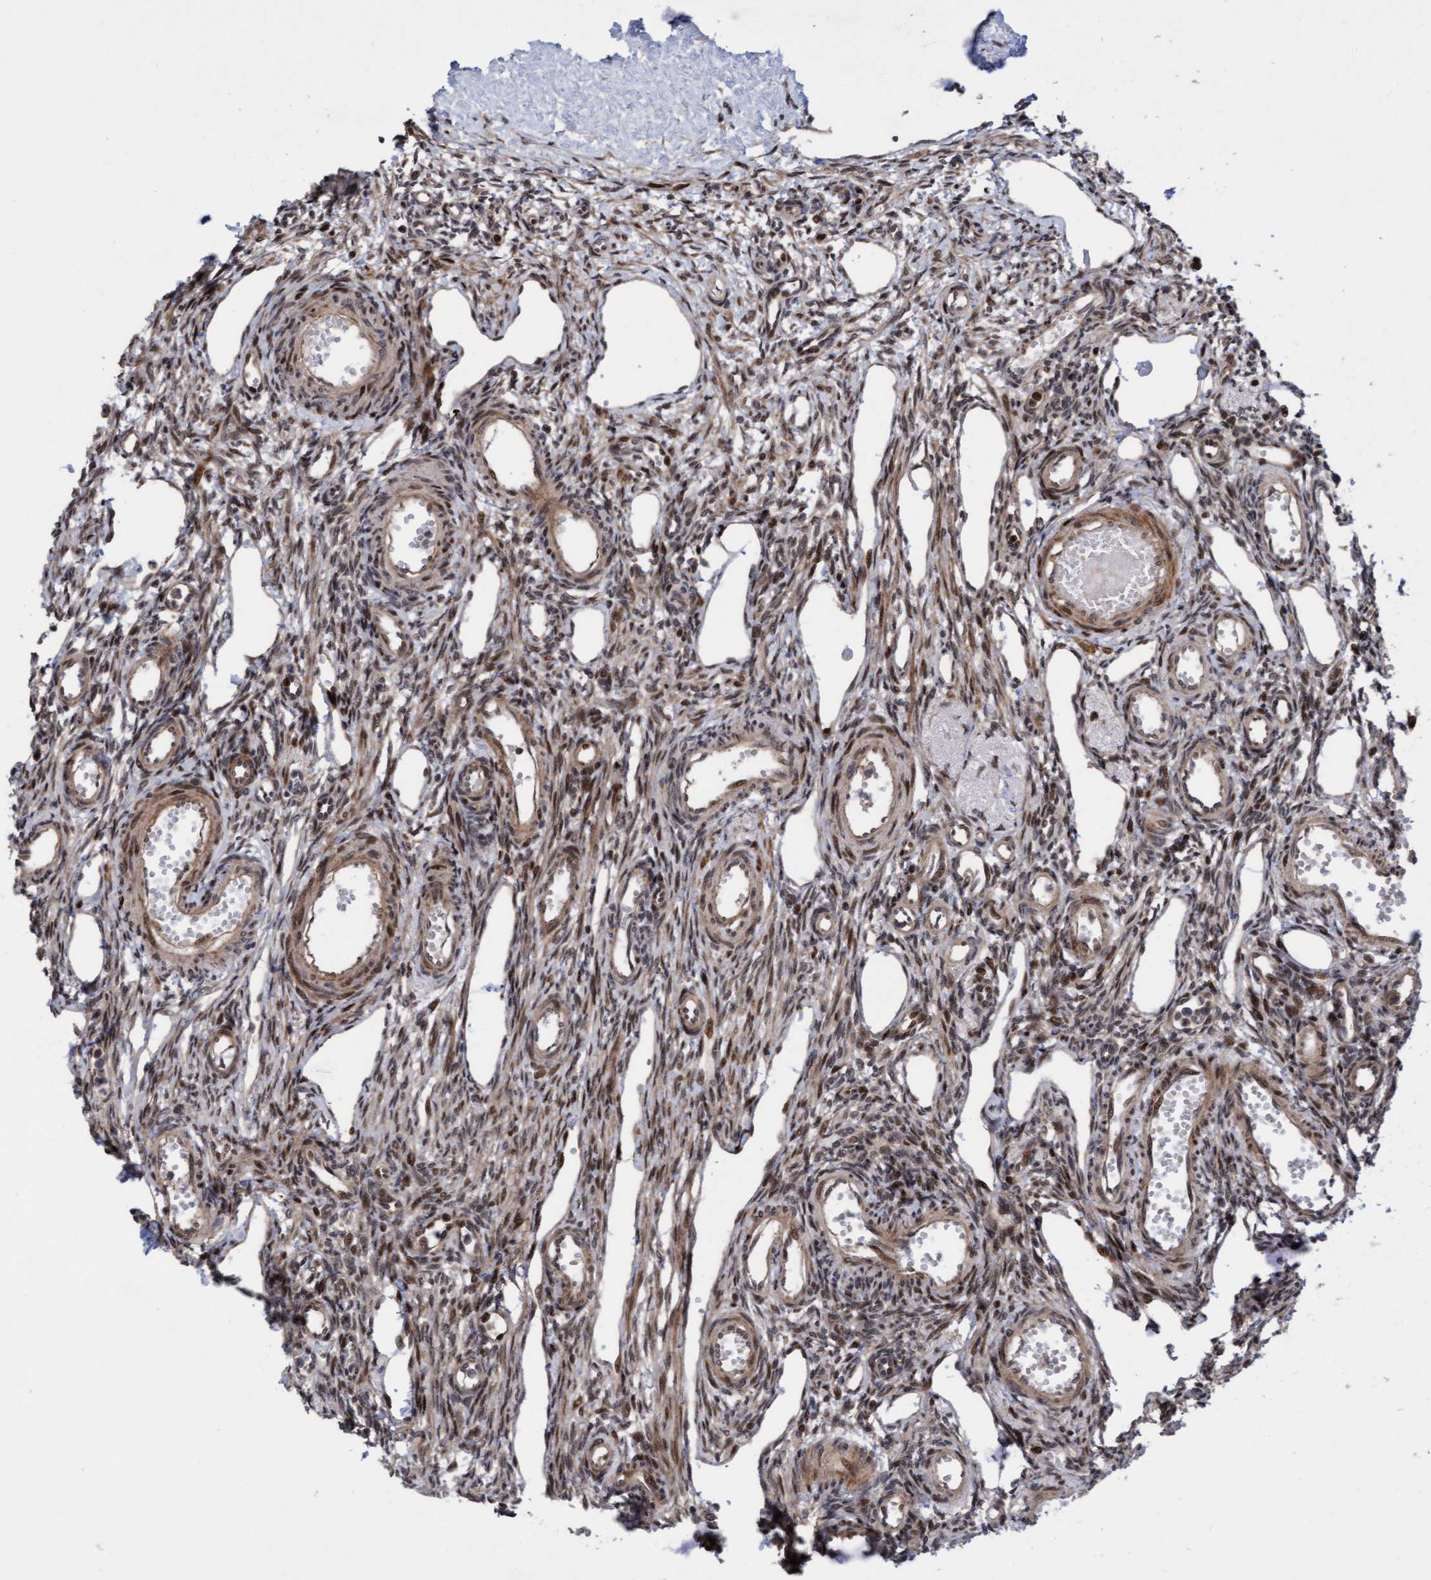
{"staining": {"intensity": "moderate", "quantity": "25%-75%", "location": "nuclear"}, "tissue": "ovary", "cell_type": "Ovarian stroma cells", "image_type": "normal", "snomed": [{"axis": "morphology", "description": "Normal tissue, NOS"}, {"axis": "topography", "description": "Ovary"}], "caption": "This micrograph reveals benign ovary stained with immunohistochemistry (IHC) to label a protein in brown. The nuclear of ovarian stroma cells show moderate positivity for the protein. Nuclei are counter-stained blue.", "gene": "ITFG1", "patient": {"sex": "female", "age": 33}}